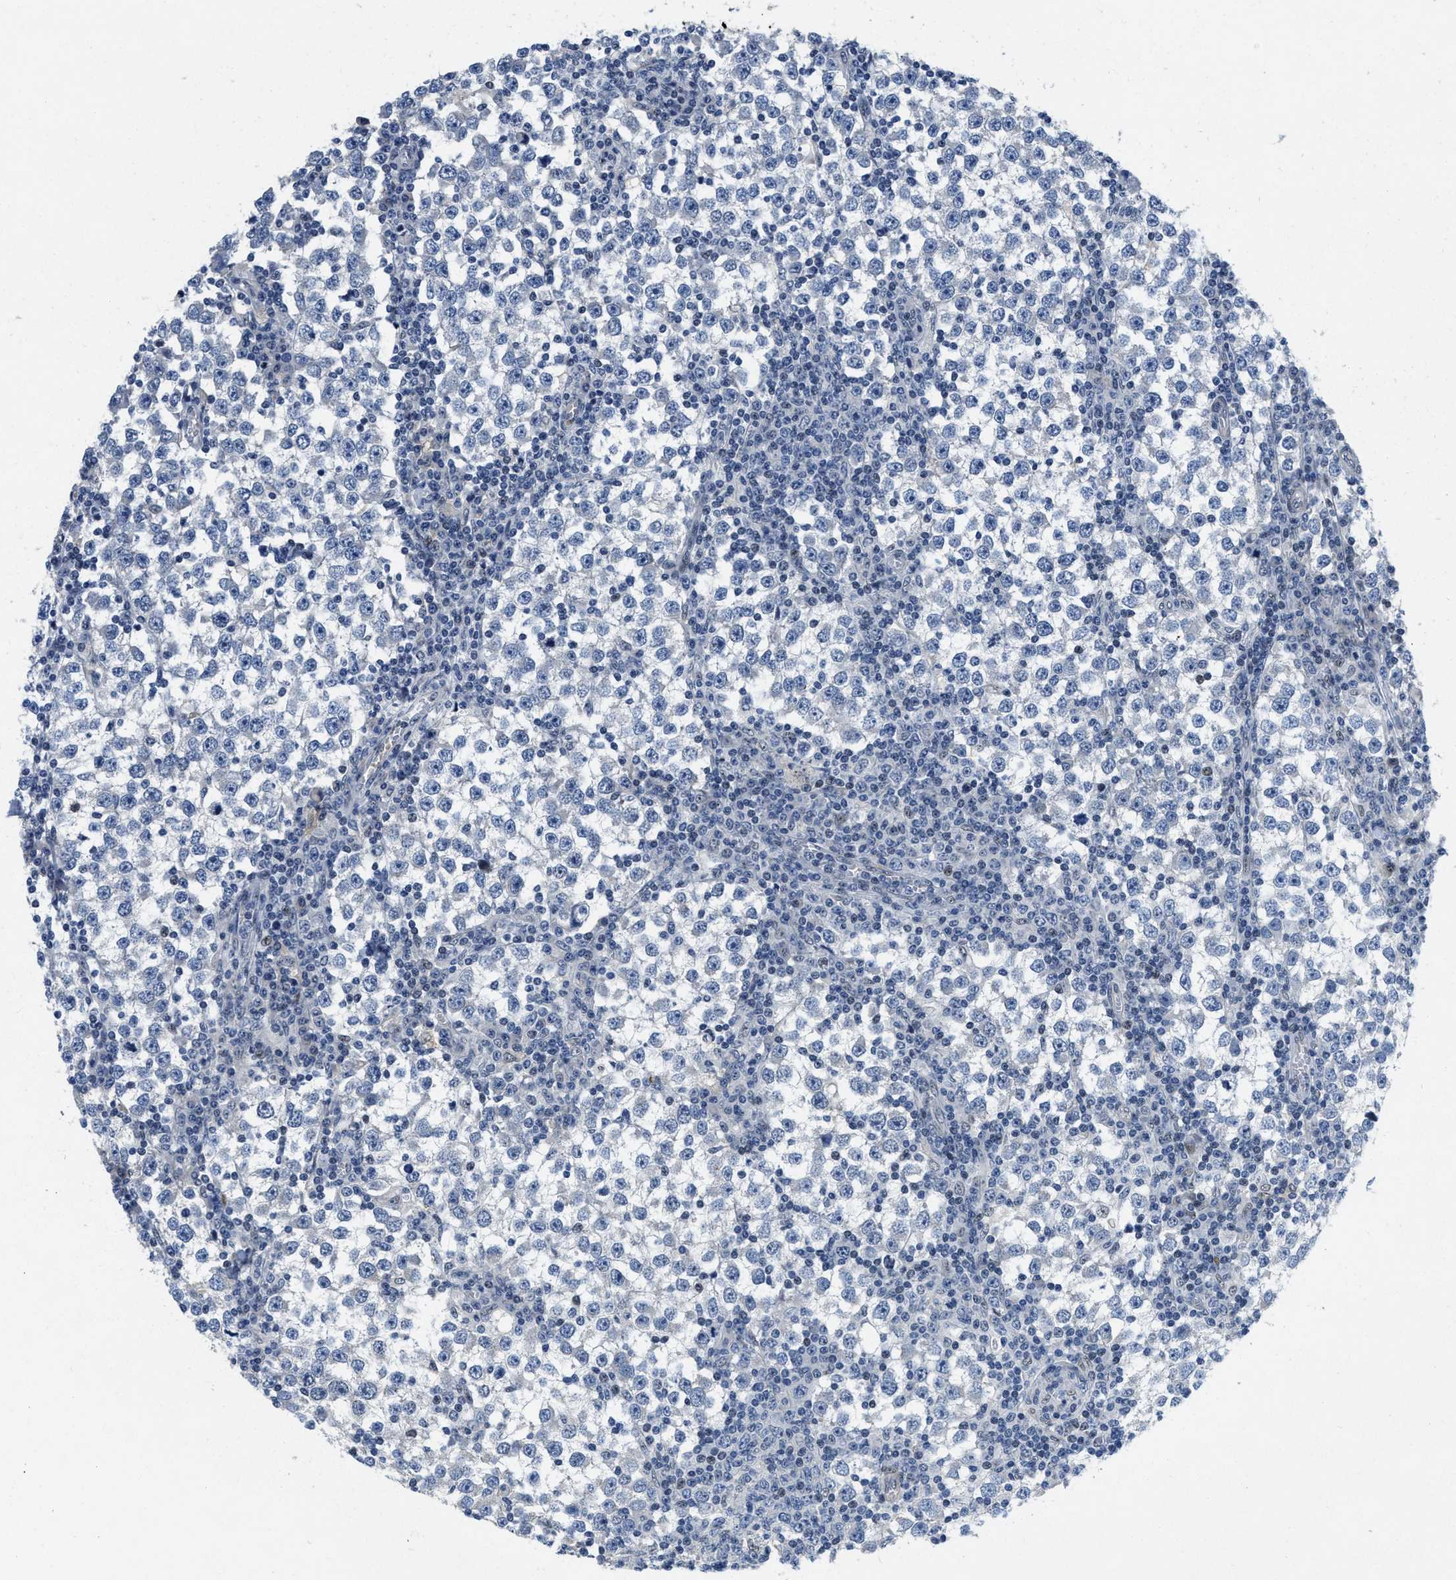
{"staining": {"intensity": "negative", "quantity": "none", "location": "none"}, "tissue": "testis cancer", "cell_type": "Tumor cells", "image_type": "cancer", "snomed": [{"axis": "morphology", "description": "Seminoma, NOS"}, {"axis": "topography", "description": "Testis"}], "caption": "Protein analysis of seminoma (testis) displays no significant expression in tumor cells.", "gene": "VIP", "patient": {"sex": "male", "age": 65}}